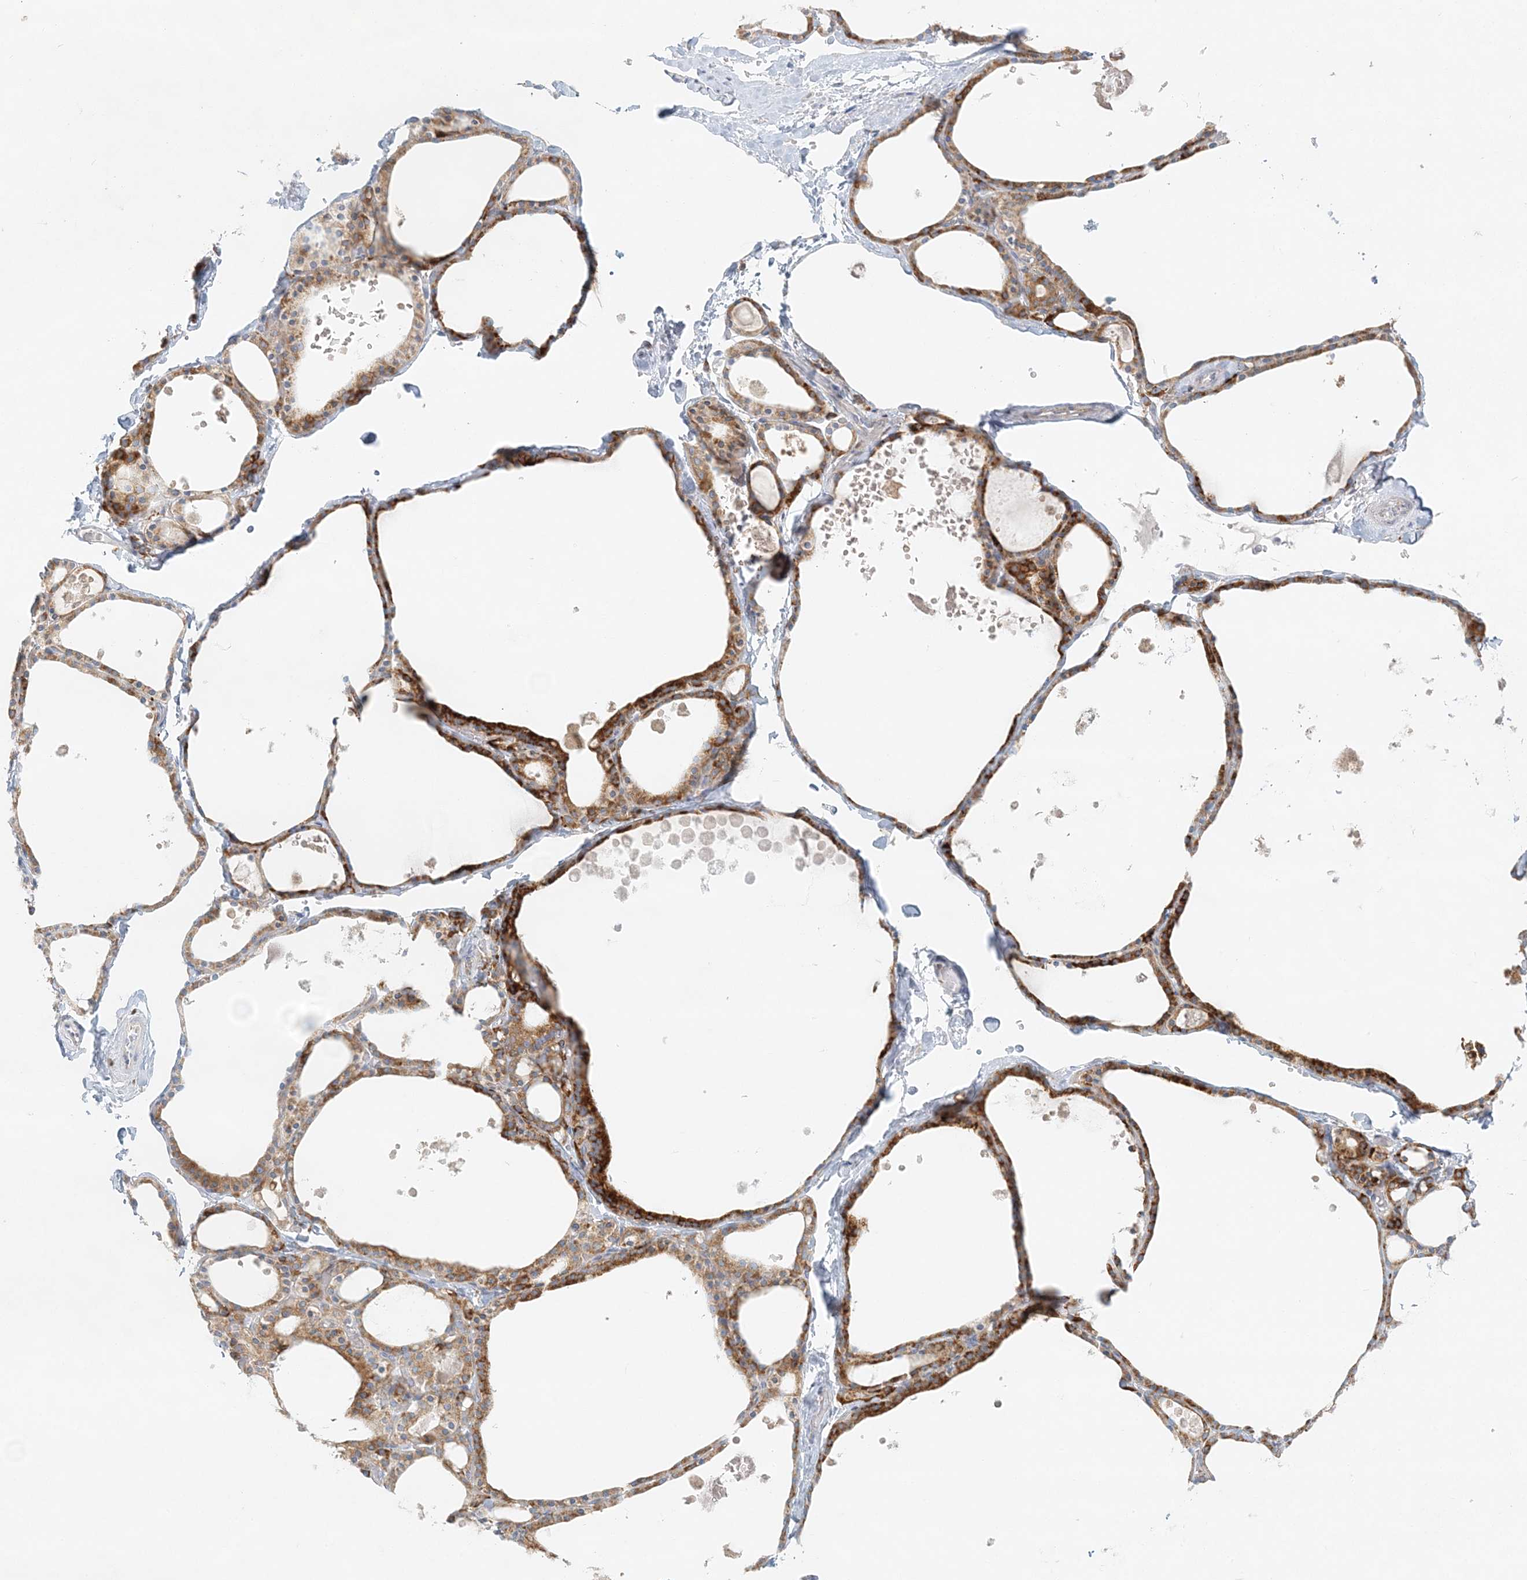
{"staining": {"intensity": "strong", "quantity": ">75%", "location": "cytoplasmic/membranous"}, "tissue": "thyroid gland", "cell_type": "Glandular cells", "image_type": "normal", "snomed": [{"axis": "morphology", "description": "Normal tissue, NOS"}, {"axis": "topography", "description": "Thyroid gland"}], "caption": "A histopathology image of thyroid gland stained for a protein demonstrates strong cytoplasmic/membranous brown staining in glandular cells. Using DAB (3,3'-diaminobenzidine) (brown) and hematoxylin (blue) stains, captured at high magnification using brightfield microscopy.", "gene": "STK11IP", "patient": {"sex": "male", "age": 56}}